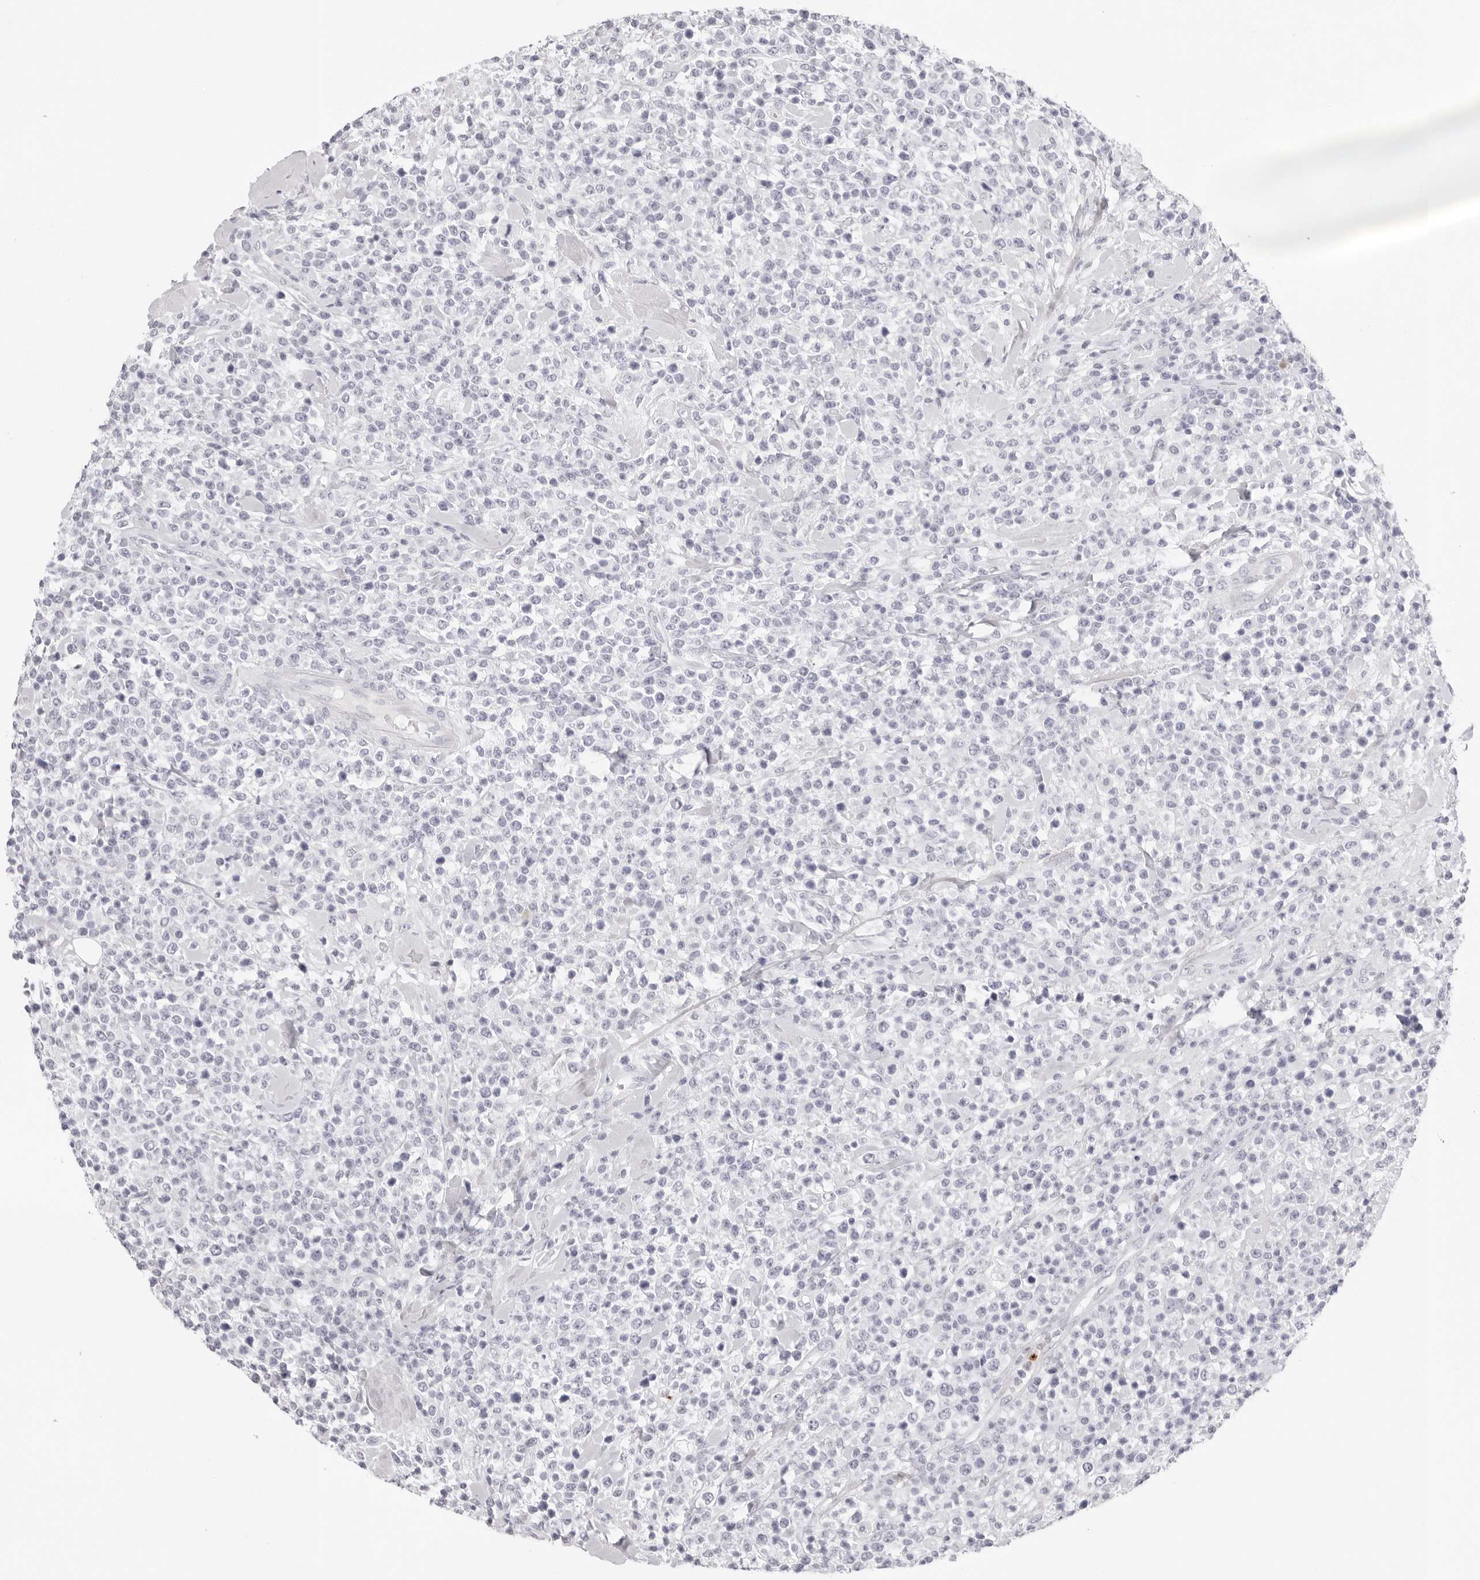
{"staining": {"intensity": "negative", "quantity": "none", "location": "none"}, "tissue": "lymphoma", "cell_type": "Tumor cells", "image_type": "cancer", "snomed": [{"axis": "morphology", "description": "Malignant lymphoma, non-Hodgkin's type, High grade"}, {"axis": "topography", "description": "Colon"}], "caption": "IHC image of neoplastic tissue: lymphoma stained with DAB exhibits no significant protein staining in tumor cells. The staining was performed using DAB (3,3'-diaminobenzidine) to visualize the protein expression in brown, while the nuclei were stained in blue with hematoxylin (Magnification: 20x).", "gene": "CST5", "patient": {"sex": "female", "age": 53}}